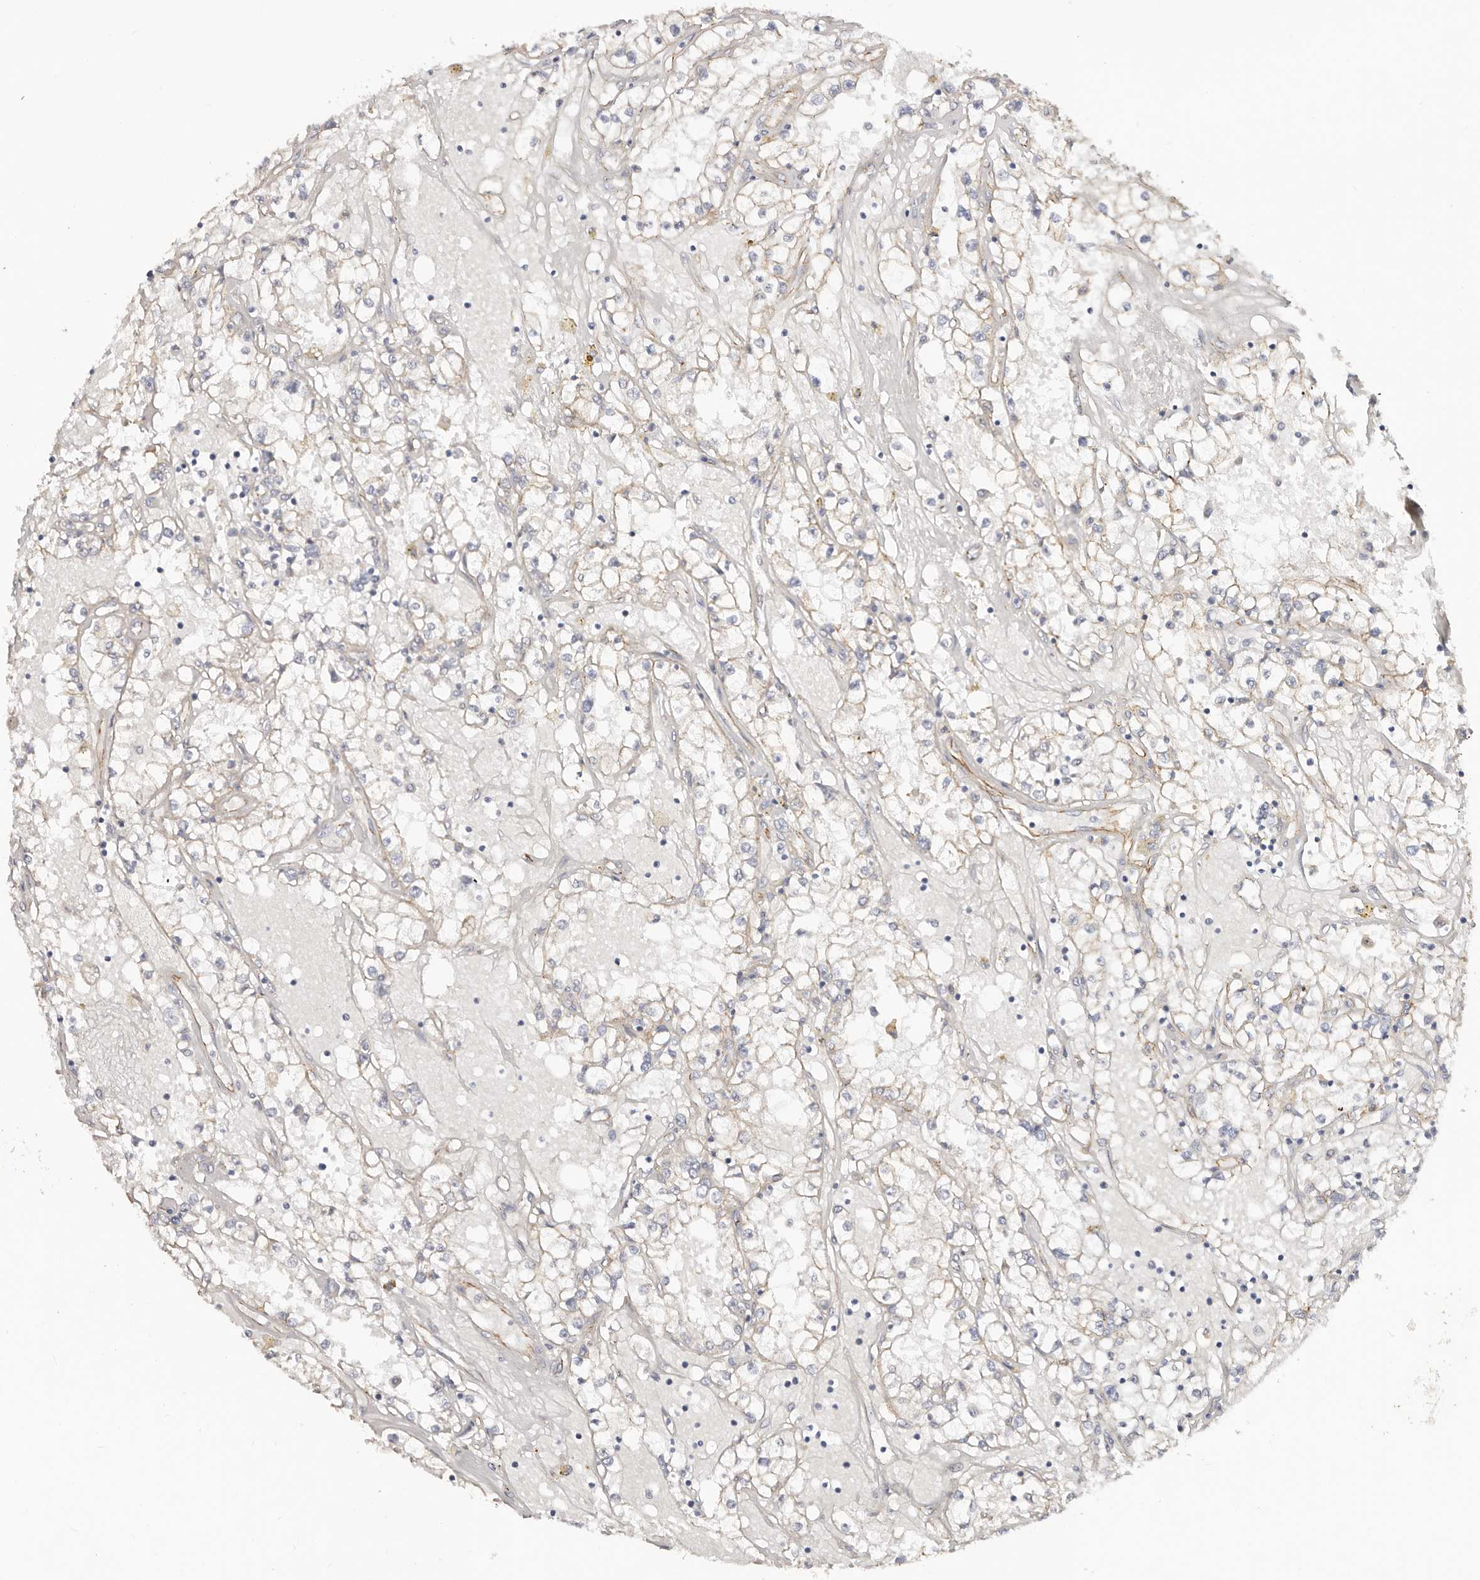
{"staining": {"intensity": "negative", "quantity": "none", "location": "none"}, "tissue": "renal cancer", "cell_type": "Tumor cells", "image_type": "cancer", "snomed": [{"axis": "morphology", "description": "Adenocarcinoma, NOS"}, {"axis": "topography", "description": "Kidney"}], "caption": "This is an immunohistochemistry micrograph of human renal cancer (adenocarcinoma). There is no expression in tumor cells.", "gene": "CTNNB1", "patient": {"sex": "male", "age": 56}}